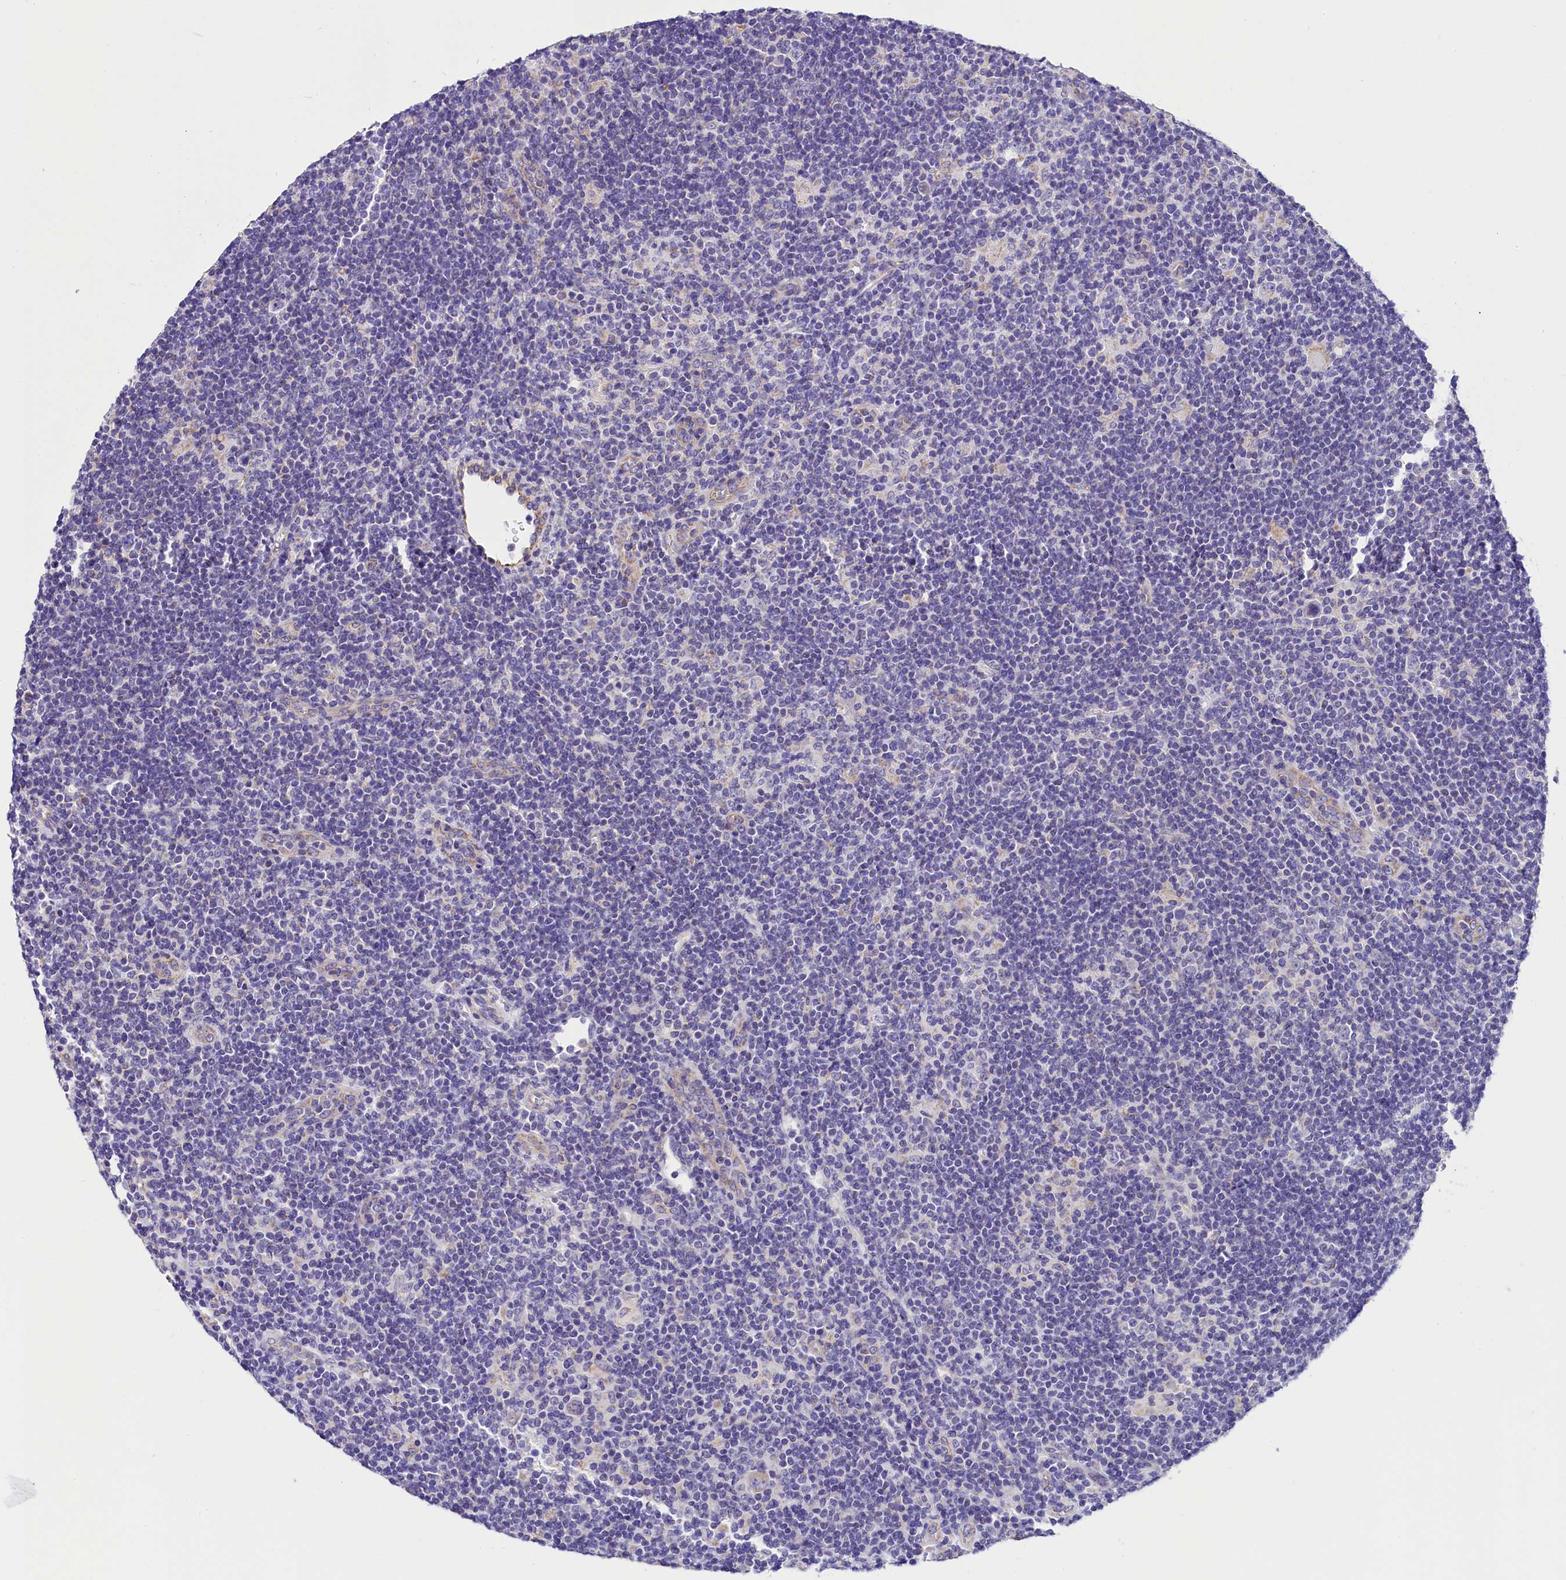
{"staining": {"intensity": "negative", "quantity": "none", "location": "none"}, "tissue": "lymphoma", "cell_type": "Tumor cells", "image_type": "cancer", "snomed": [{"axis": "morphology", "description": "Hodgkin's disease, NOS"}, {"axis": "topography", "description": "Lymph node"}], "caption": "Tumor cells are negative for protein expression in human Hodgkin's disease. (DAB (3,3'-diaminobenzidine) immunohistochemistry visualized using brightfield microscopy, high magnification).", "gene": "ACAA2", "patient": {"sex": "female", "age": 57}}